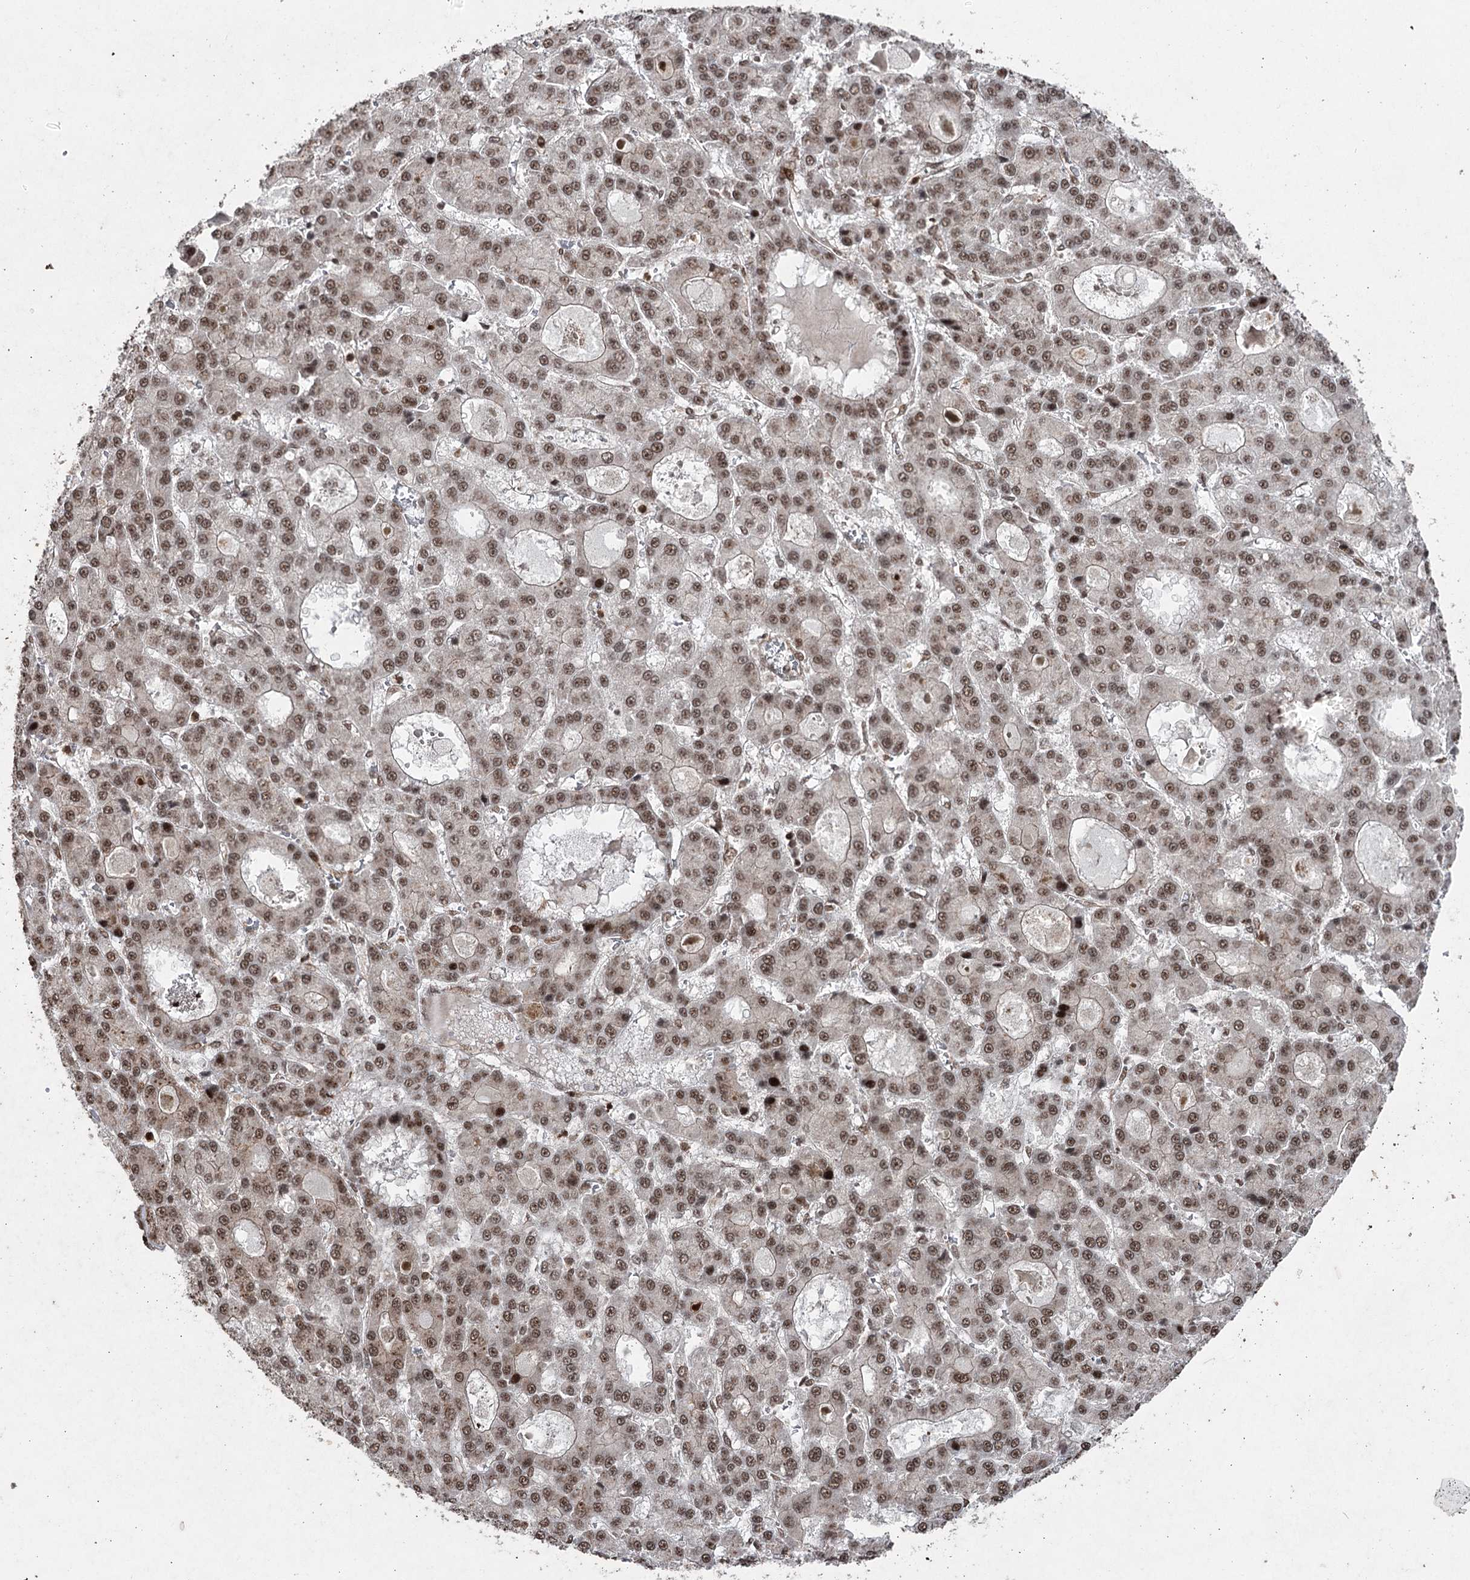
{"staining": {"intensity": "moderate", "quantity": ">75%", "location": "nuclear"}, "tissue": "liver cancer", "cell_type": "Tumor cells", "image_type": "cancer", "snomed": [{"axis": "morphology", "description": "Carcinoma, Hepatocellular, NOS"}, {"axis": "topography", "description": "Liver"}], "caption": "DAB (3,3'-diaminobenzidine) immunohistochemical staining of human liver cancer displays moderate nuclear protein expression in approximately >75% of tumor cells.", "gene": "PDCD4", "patient": {"sex": "male", "age": 70}}